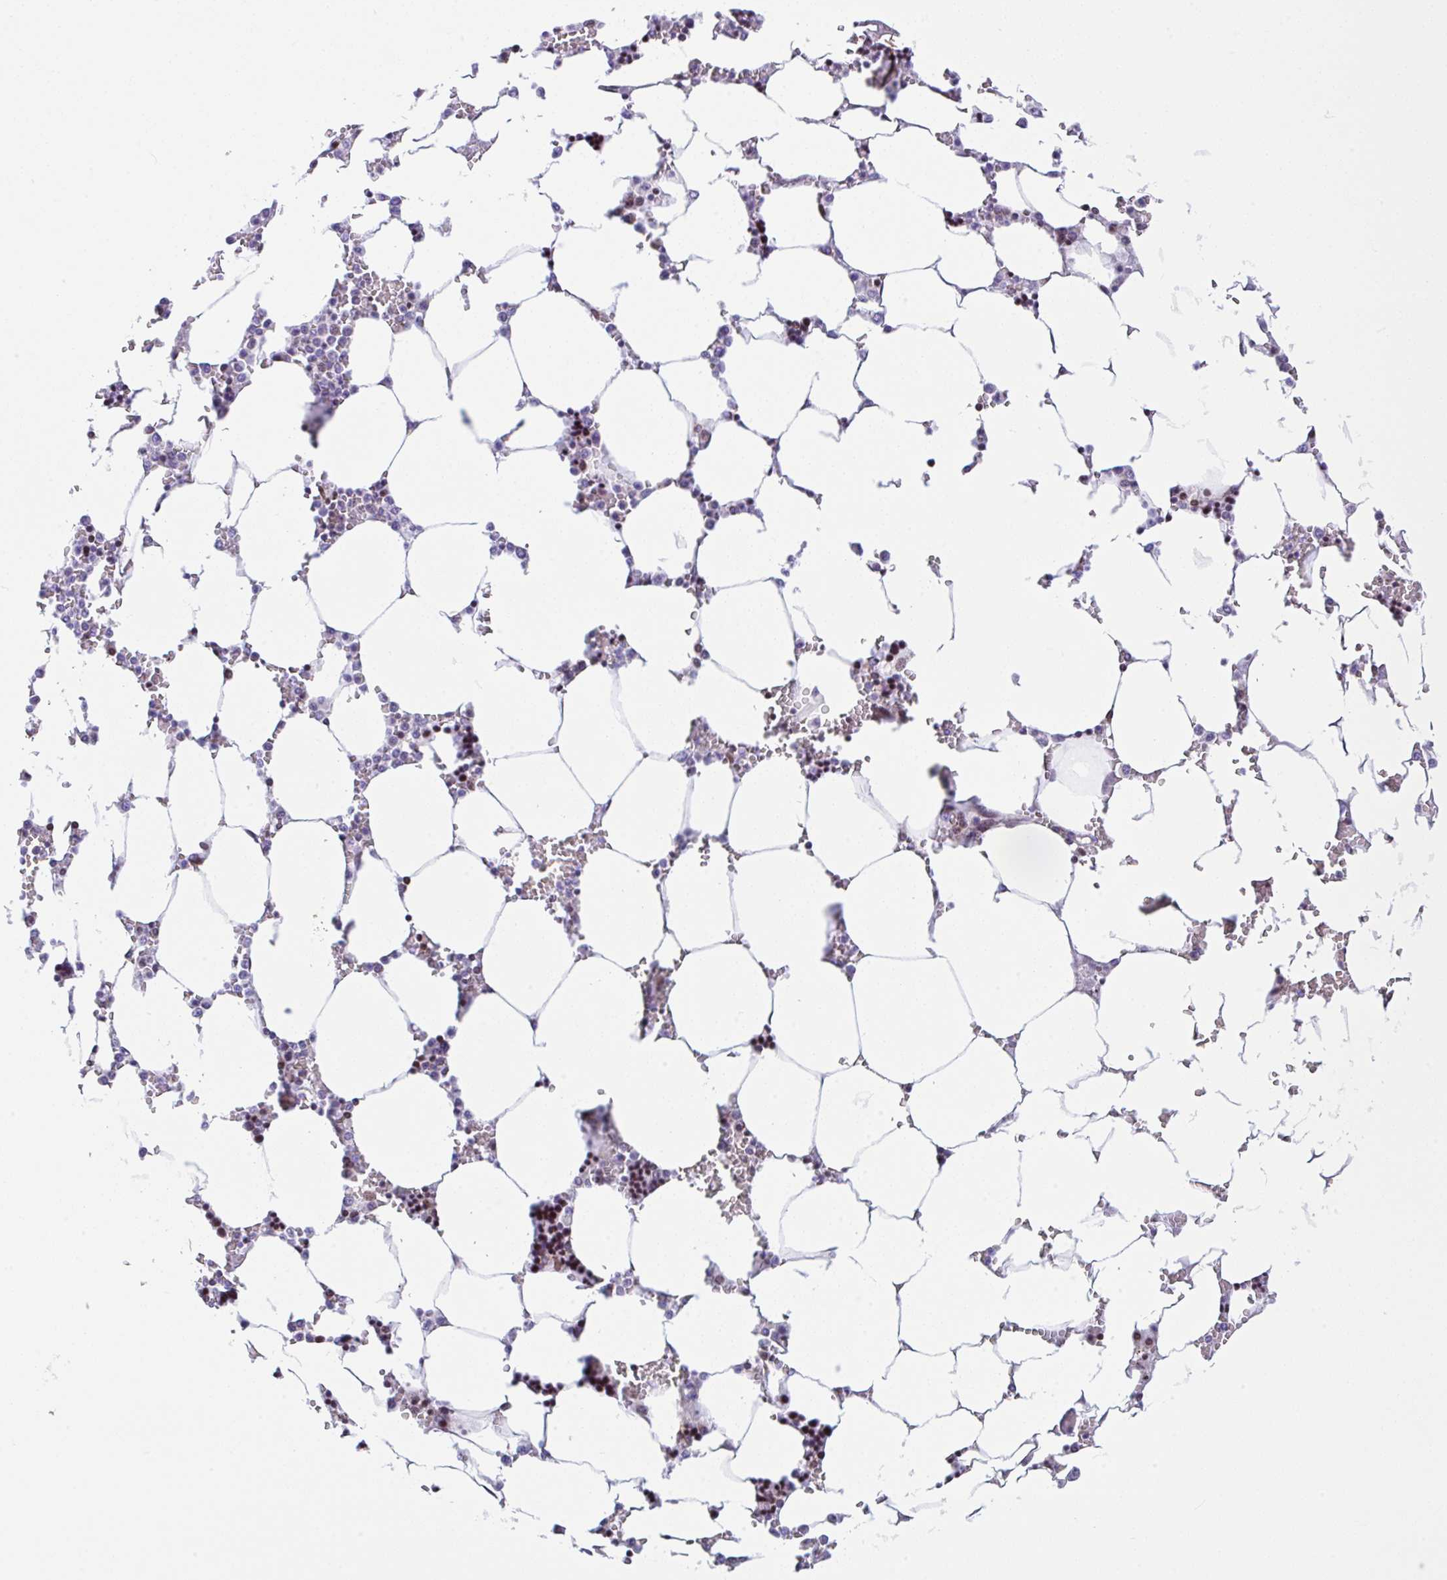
{"staining": {"intensity": "moderate", "quantity": "<25%", "location": "nuclear"}, "tissue": "bone marrow", "cell_type": "Hematopoietic cells", "image_type": "normal", "snomed": [{"axis": "morphology", "description": "Normal tissue, NOS"}, {"axis": "topography", "description": "Bone marrow"}], "caption": "IHC photomicrograph of normal bone marrow stained for a protein (brown), which reveals low levels of moderate nuclear staining in approximately <25% of hematopoietic cells.", "gene": "FIGNL1", "patient": {"sex": "male", "age": 64}}